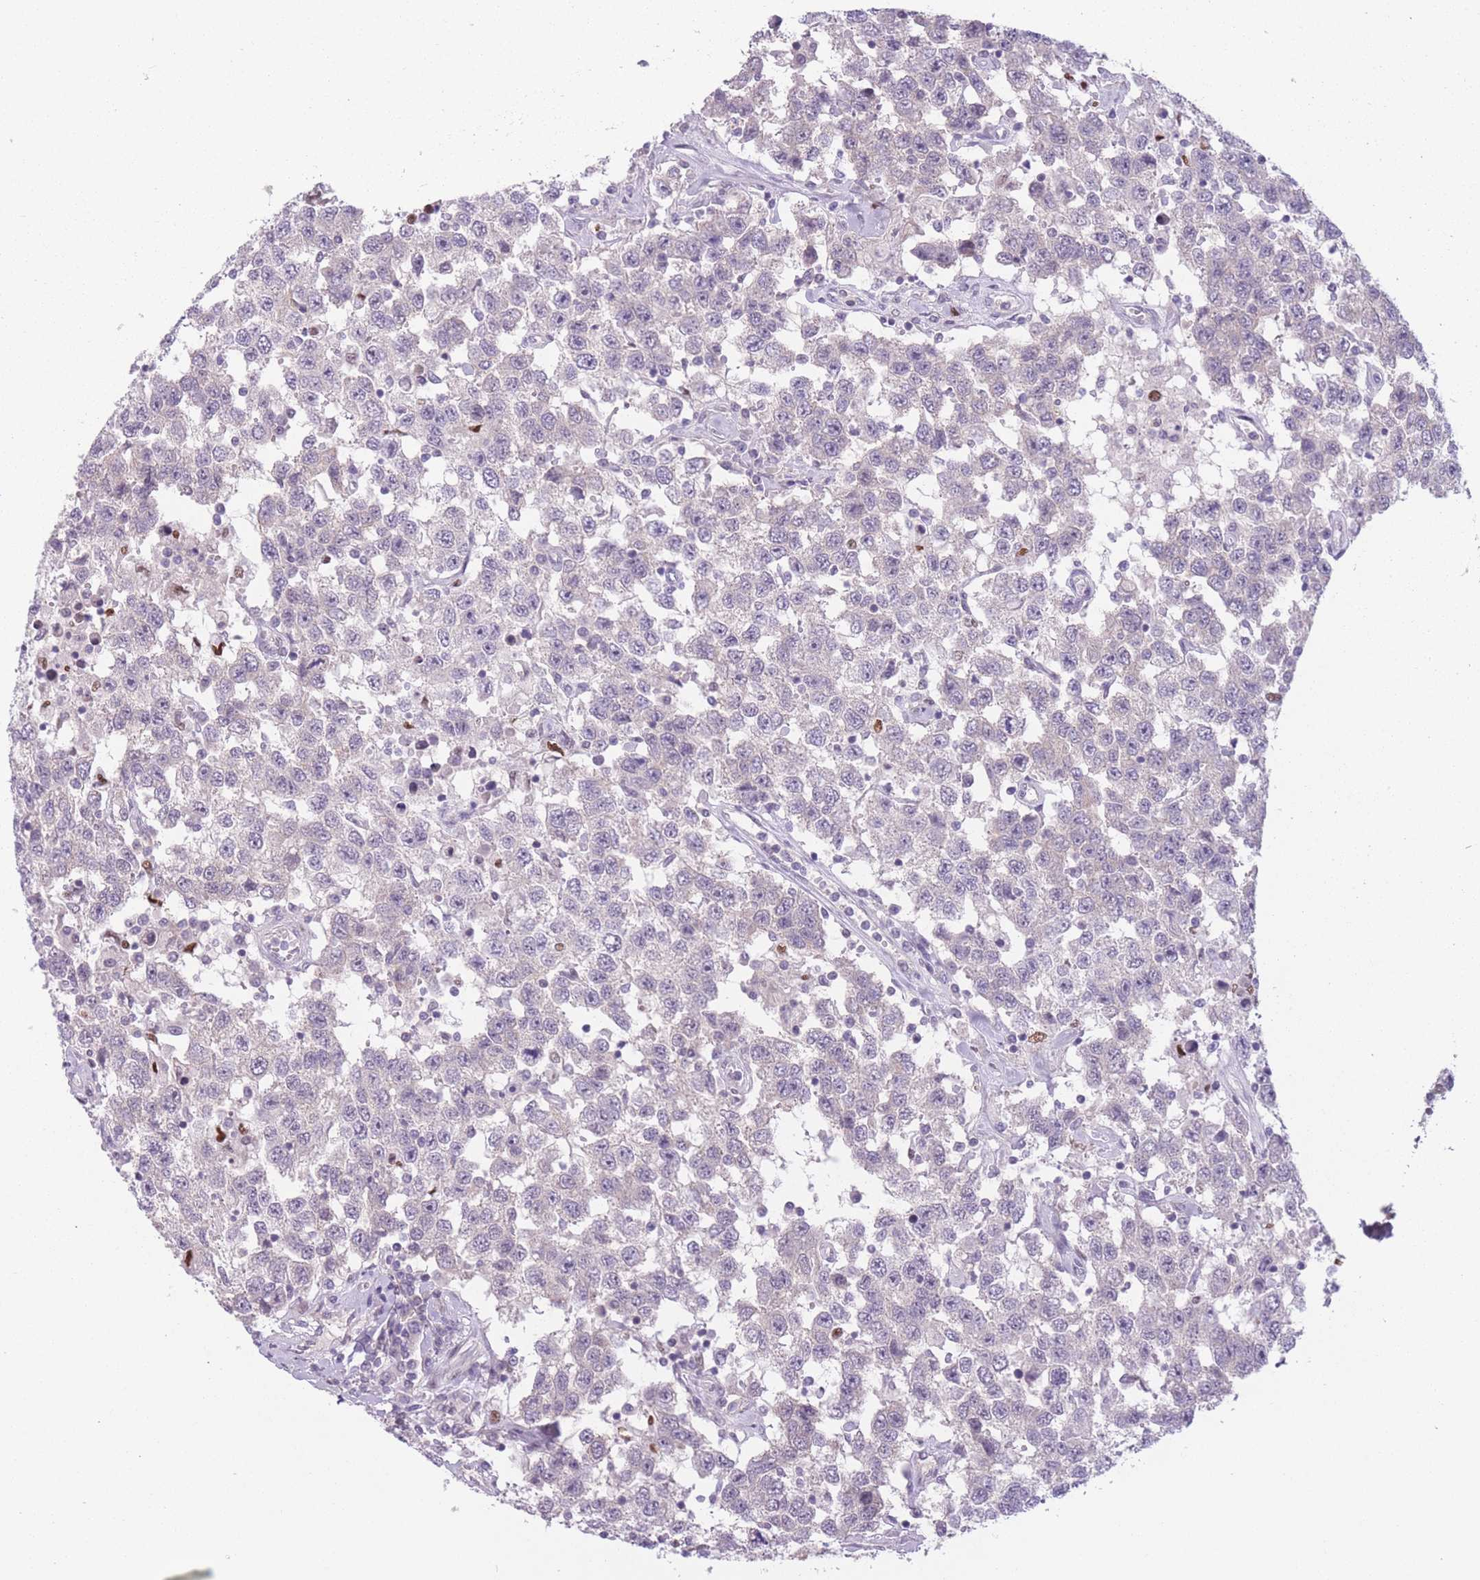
{"staining": {"intensity": "negative", "quantity": "none", "location": "none"}, "tissue": "testis cancer", "cell_type": "Tumor cells", "image_type": "cancer", "snomed": [{"axis": "morphology", "description": "Seminoma, NOS"}, {"axis": "topography", "description": "Testis"}], "caption": "IHC histopathology image of neoplastic tissue: human testis cancer stained with DAB exhibits no significant protein positivity in tumor cells.", "gene": "ZNF439", "patient": {"sex": "male", "age": 41}}